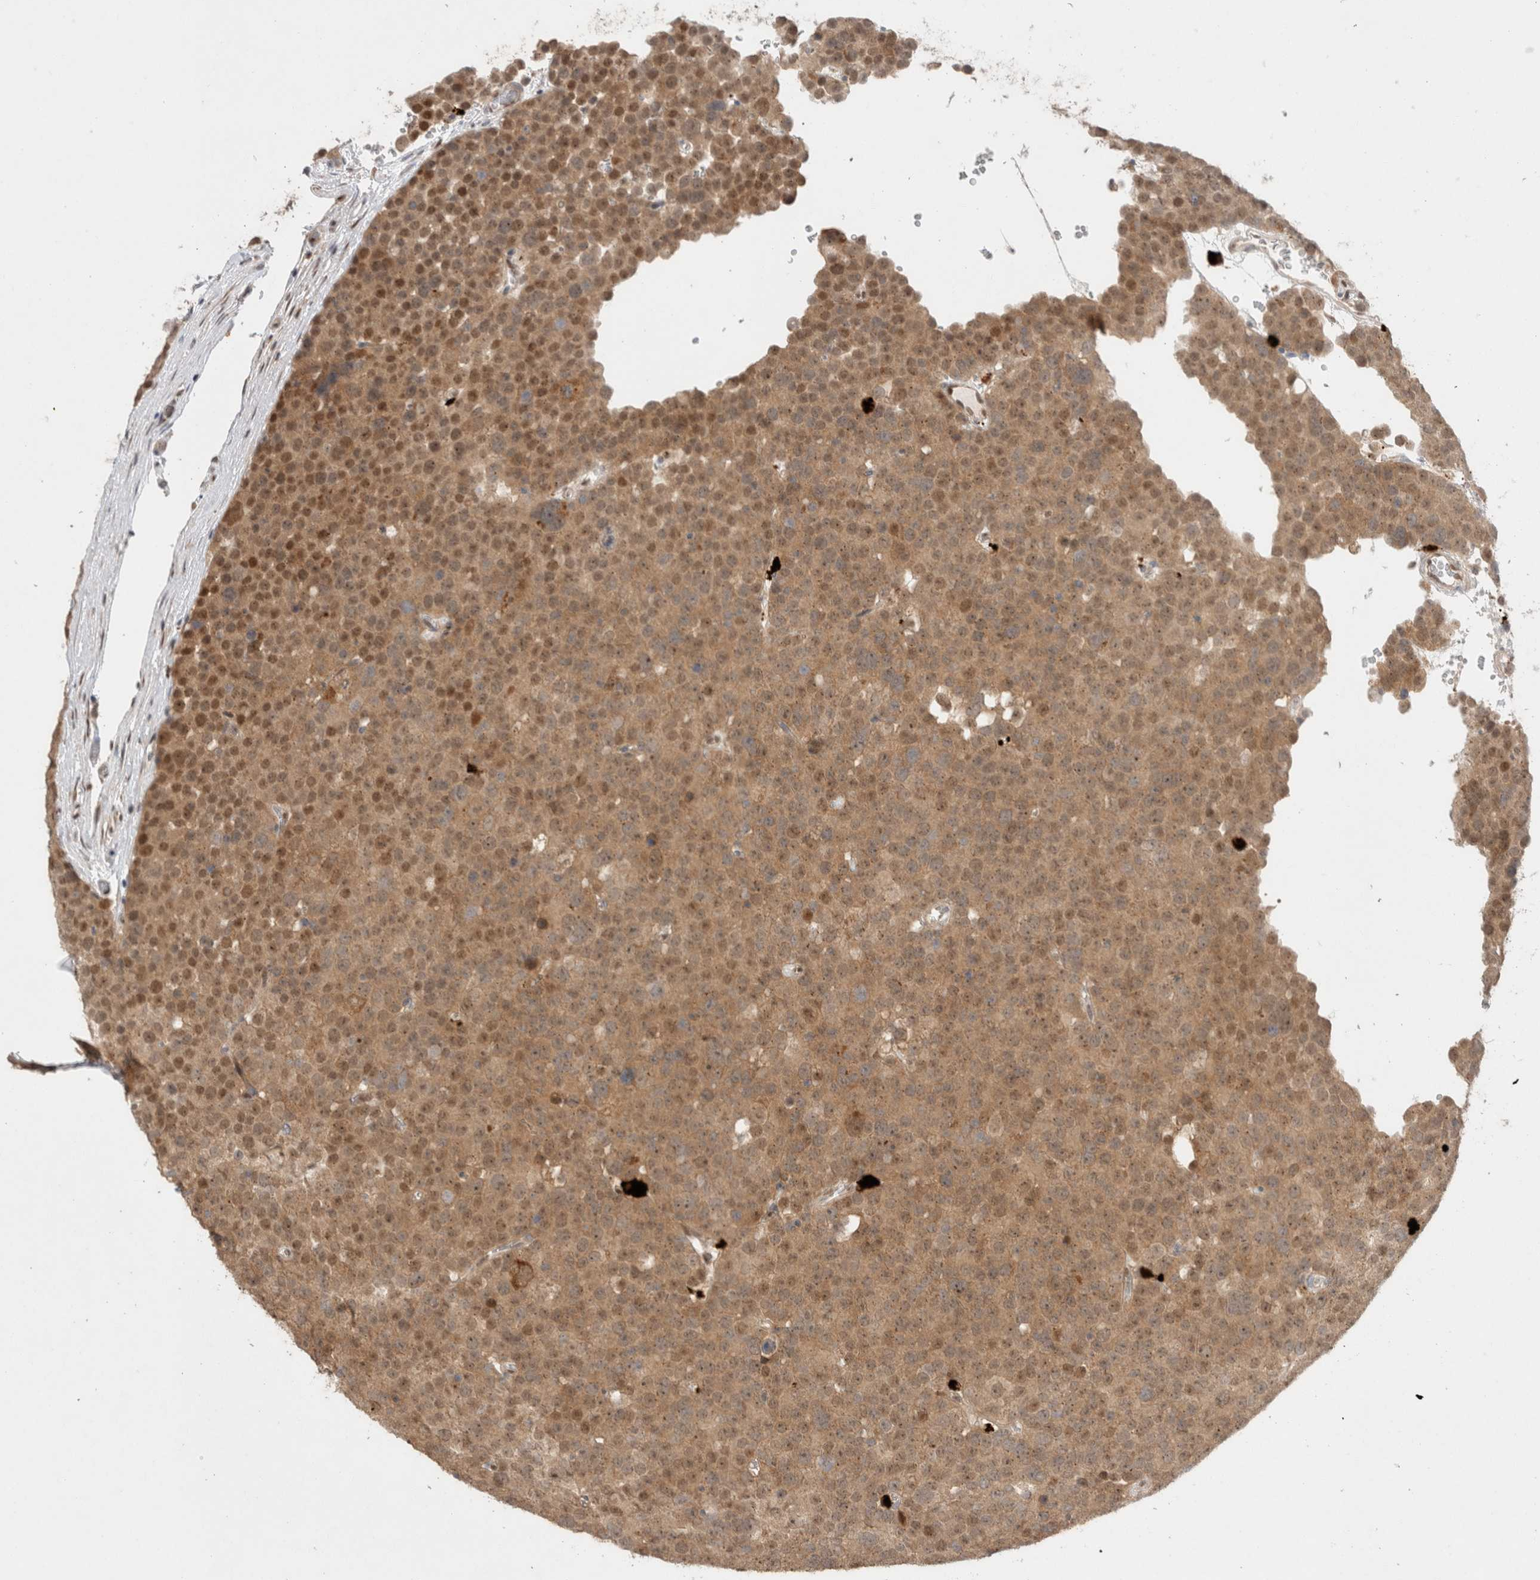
{"staining": {"intensity": "moderate", "quantity": ">75%", "location": "cytoplasmic/membranous,nuclear"}, "tissue": "testis cancer", "cell_type": "Tumor cells", "image_type": "cancer", "snomed": [{"axis": "morphology", "description": "Seminoma, NOS"}, {"axis": "topography", "description": "Testis"}], "caption": "Immunohistochemistry staining of seminoma (testis), which reveals medium levels of moderate cytoplasmic/membranous and nuclear expression in approximately >75% of tumor cells indicating moderate cytoplasmic/membranous and nuclear protein expression. The staining was performed using DAB (brown) for protein detection and nuclei were counterstained in hematoxylin (blue).", "gene": "SLC29A1", "patient": {"sex": "male", "age": 71}}